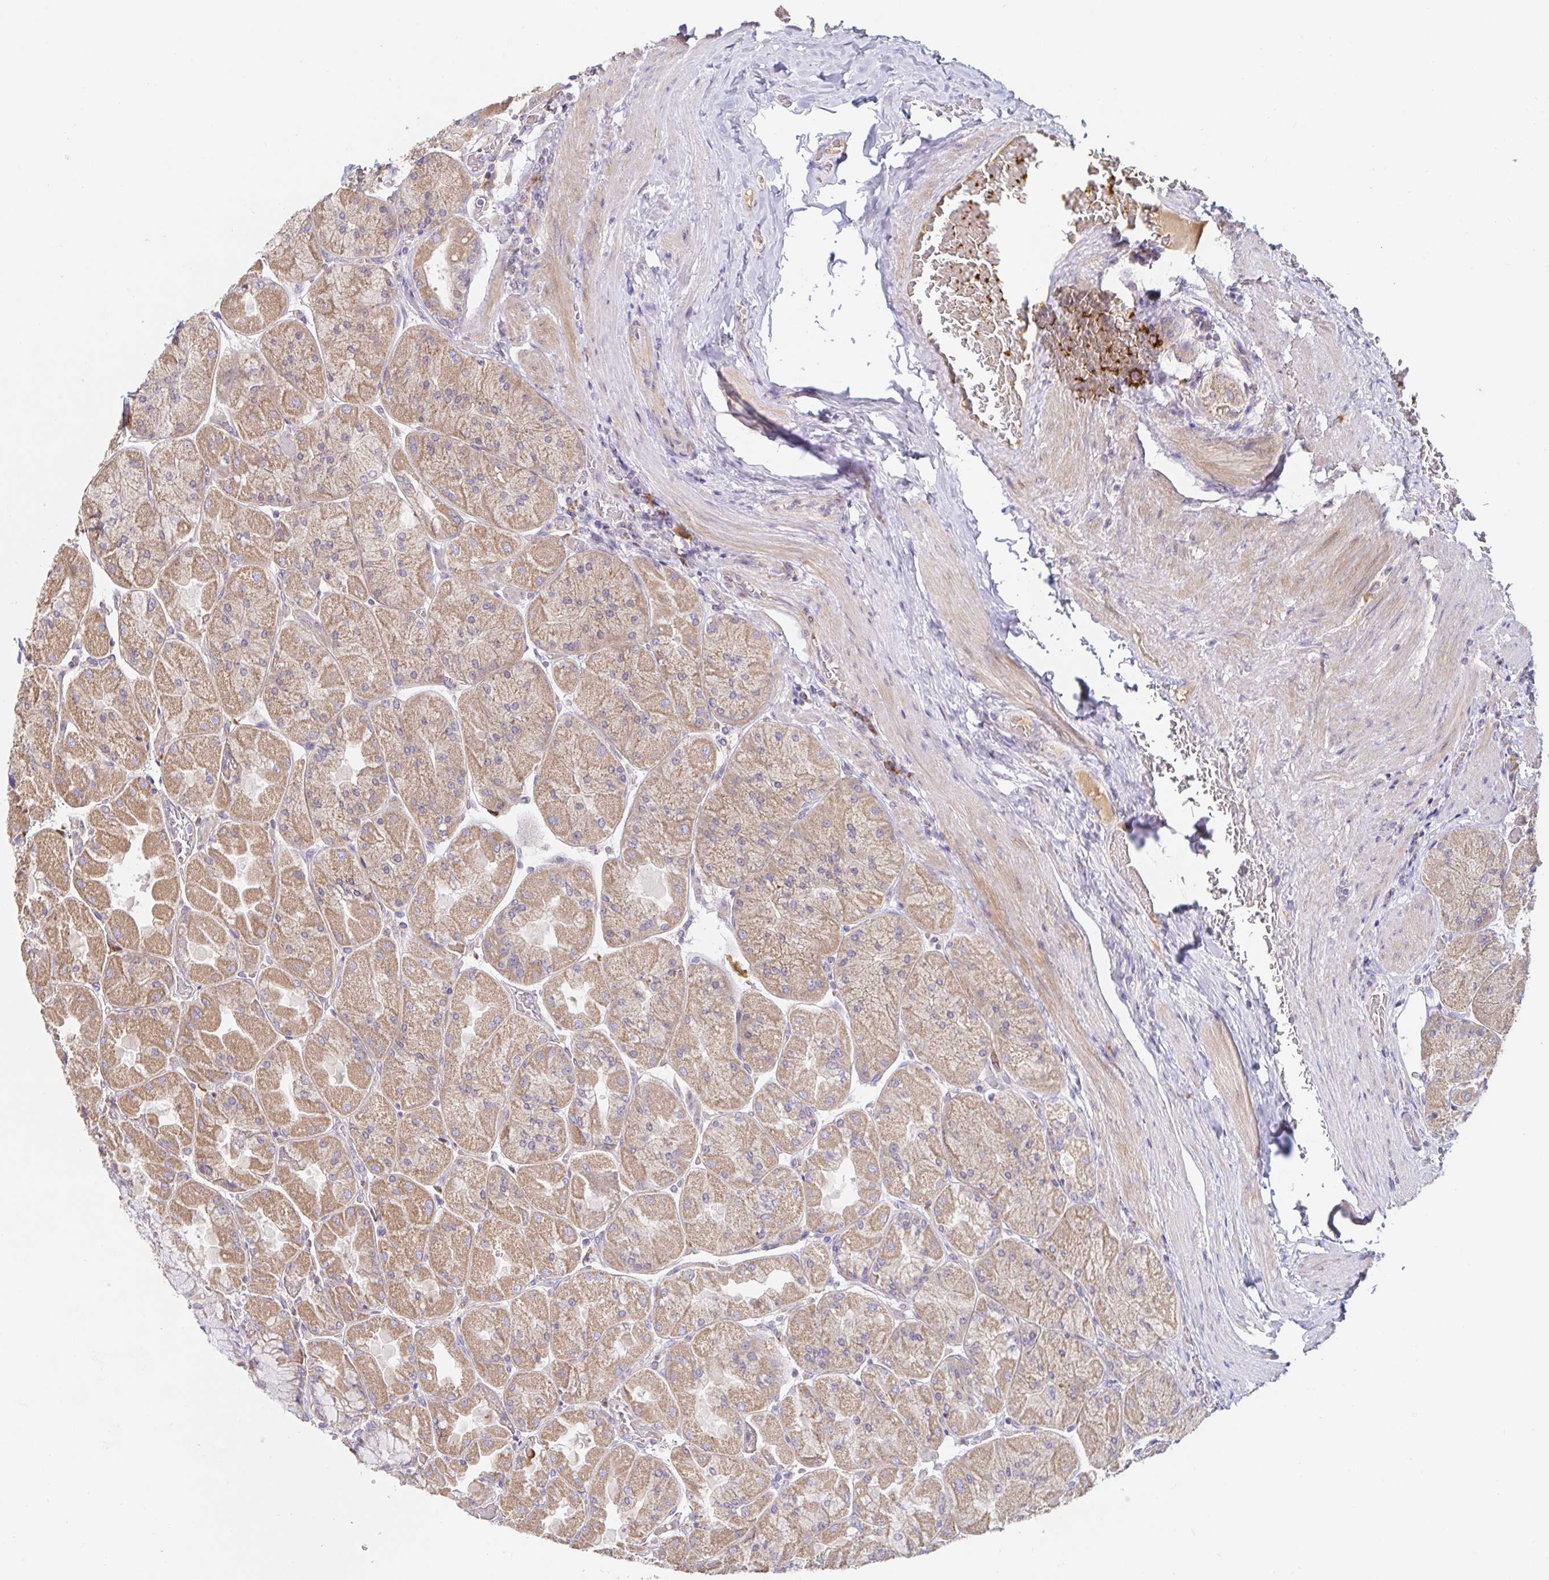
{"staining": {"intensity": "moderate", "quantity": ">75%", "location": "cytoplasmic/membranous"}, "tissue": "stomach", "cell_type": "Glandular cells", "image_type": "normal", "snomed": [{"axis": "morphology", "description": "Normal tissue, NOS"}, {"axis": "topography", "description": "Stomach"}], "caption": "Protein staining of unremarkable stomach demonstrates moderate cytoplasmic/membranous staining in approximately >75% of glandular cells. The staining was performed using DAB (3,3'-diaminobenzidine), with brown indicating positive protein expression. Nuclei are stained blue with hematoxylin.", "gene": "LARP1", "patient": {"sex": "female", "age": 61}}